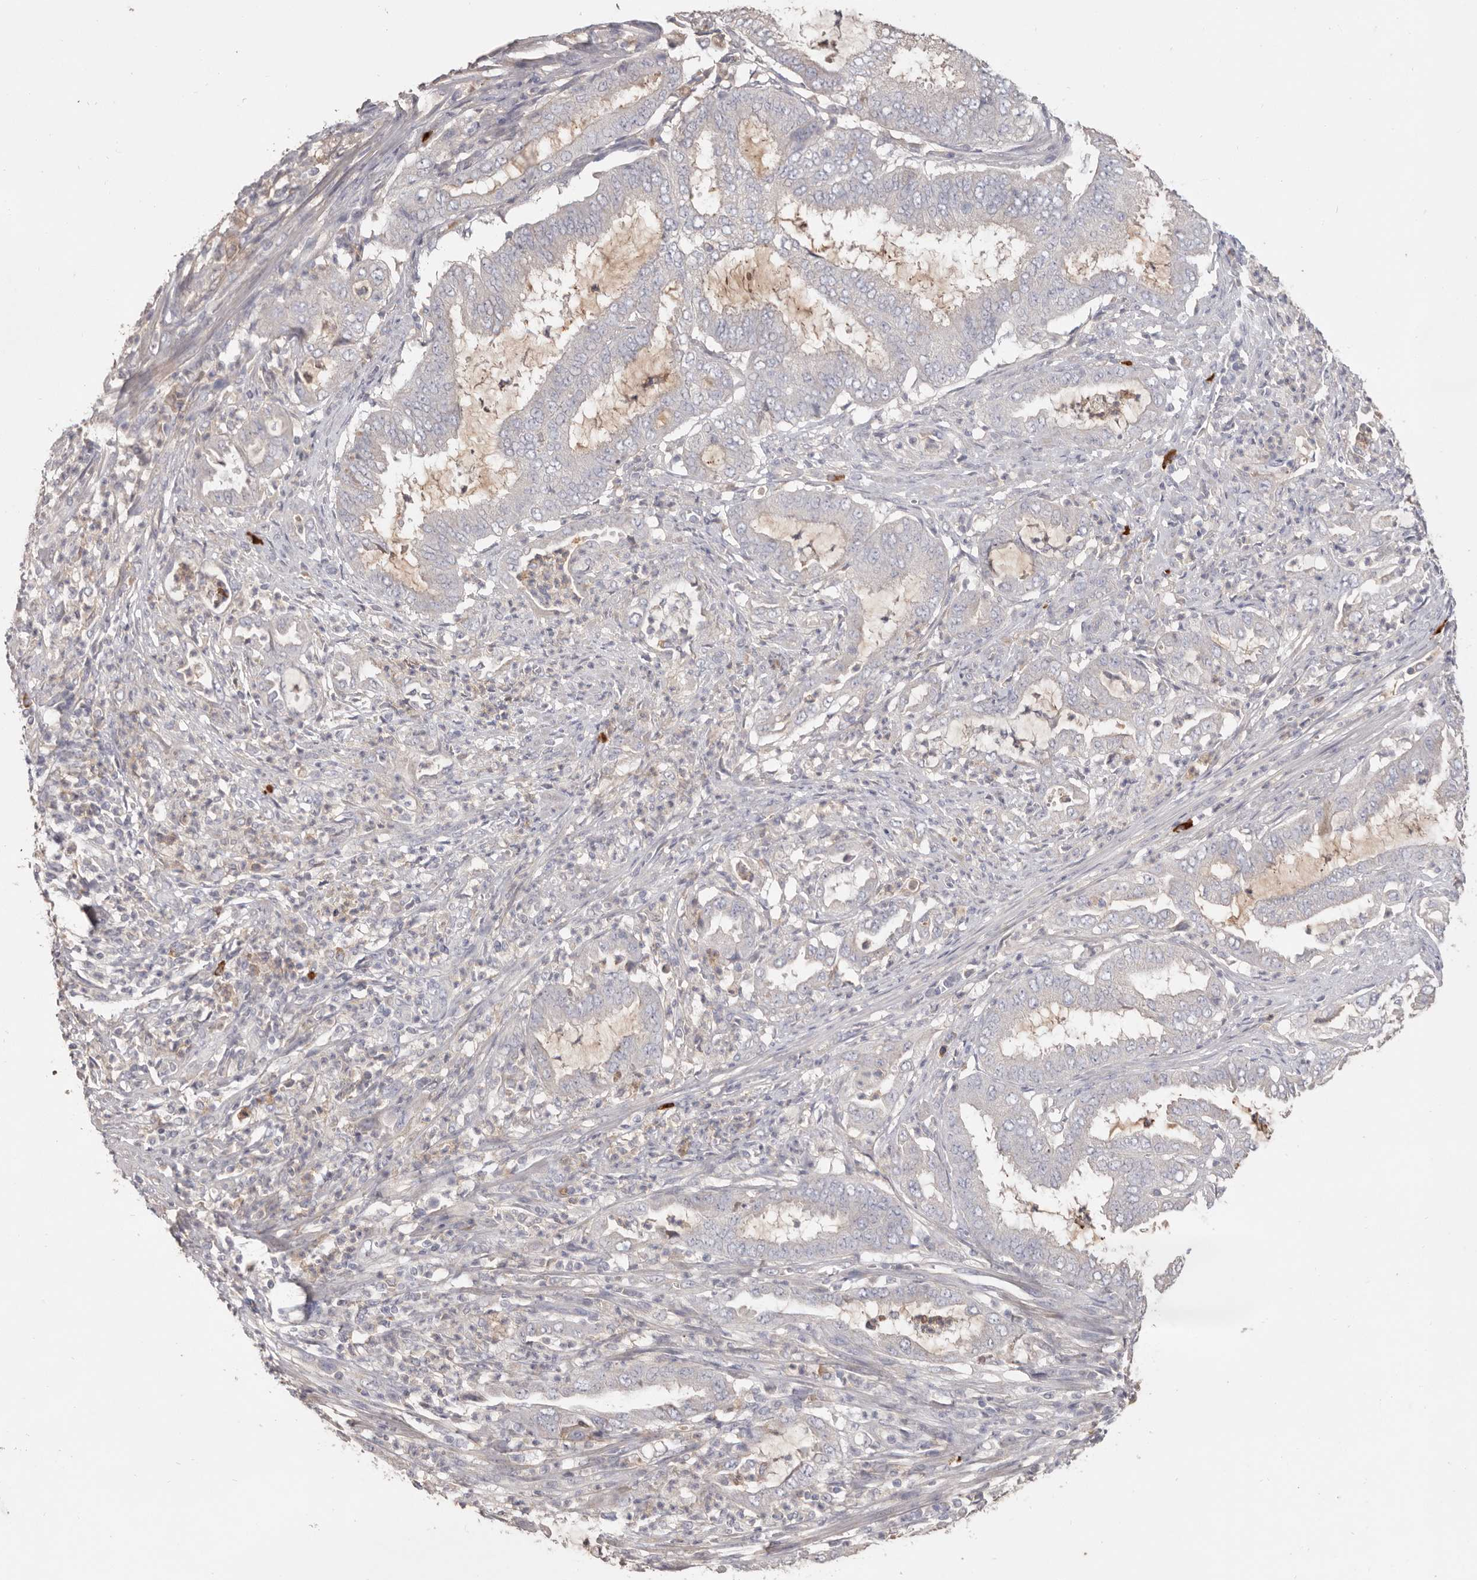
{"staining": {"intensity": "negative", "quantity": "none", "location": "none"}, "tissue": "endometrial cancer", "cell_type": "Tumor cells", "image_type": "cancer", "snomed": [{"axis": "morphology", "description": "Adenocarcinoma, NOS"}, {"axis": "topography", "description": "Endometrium"}], "caption": "There is no significant positivity in tumor cells of endometrial cancer.", "gene": "HCAR2", "patient": {"sex": "female", "age": 51}}